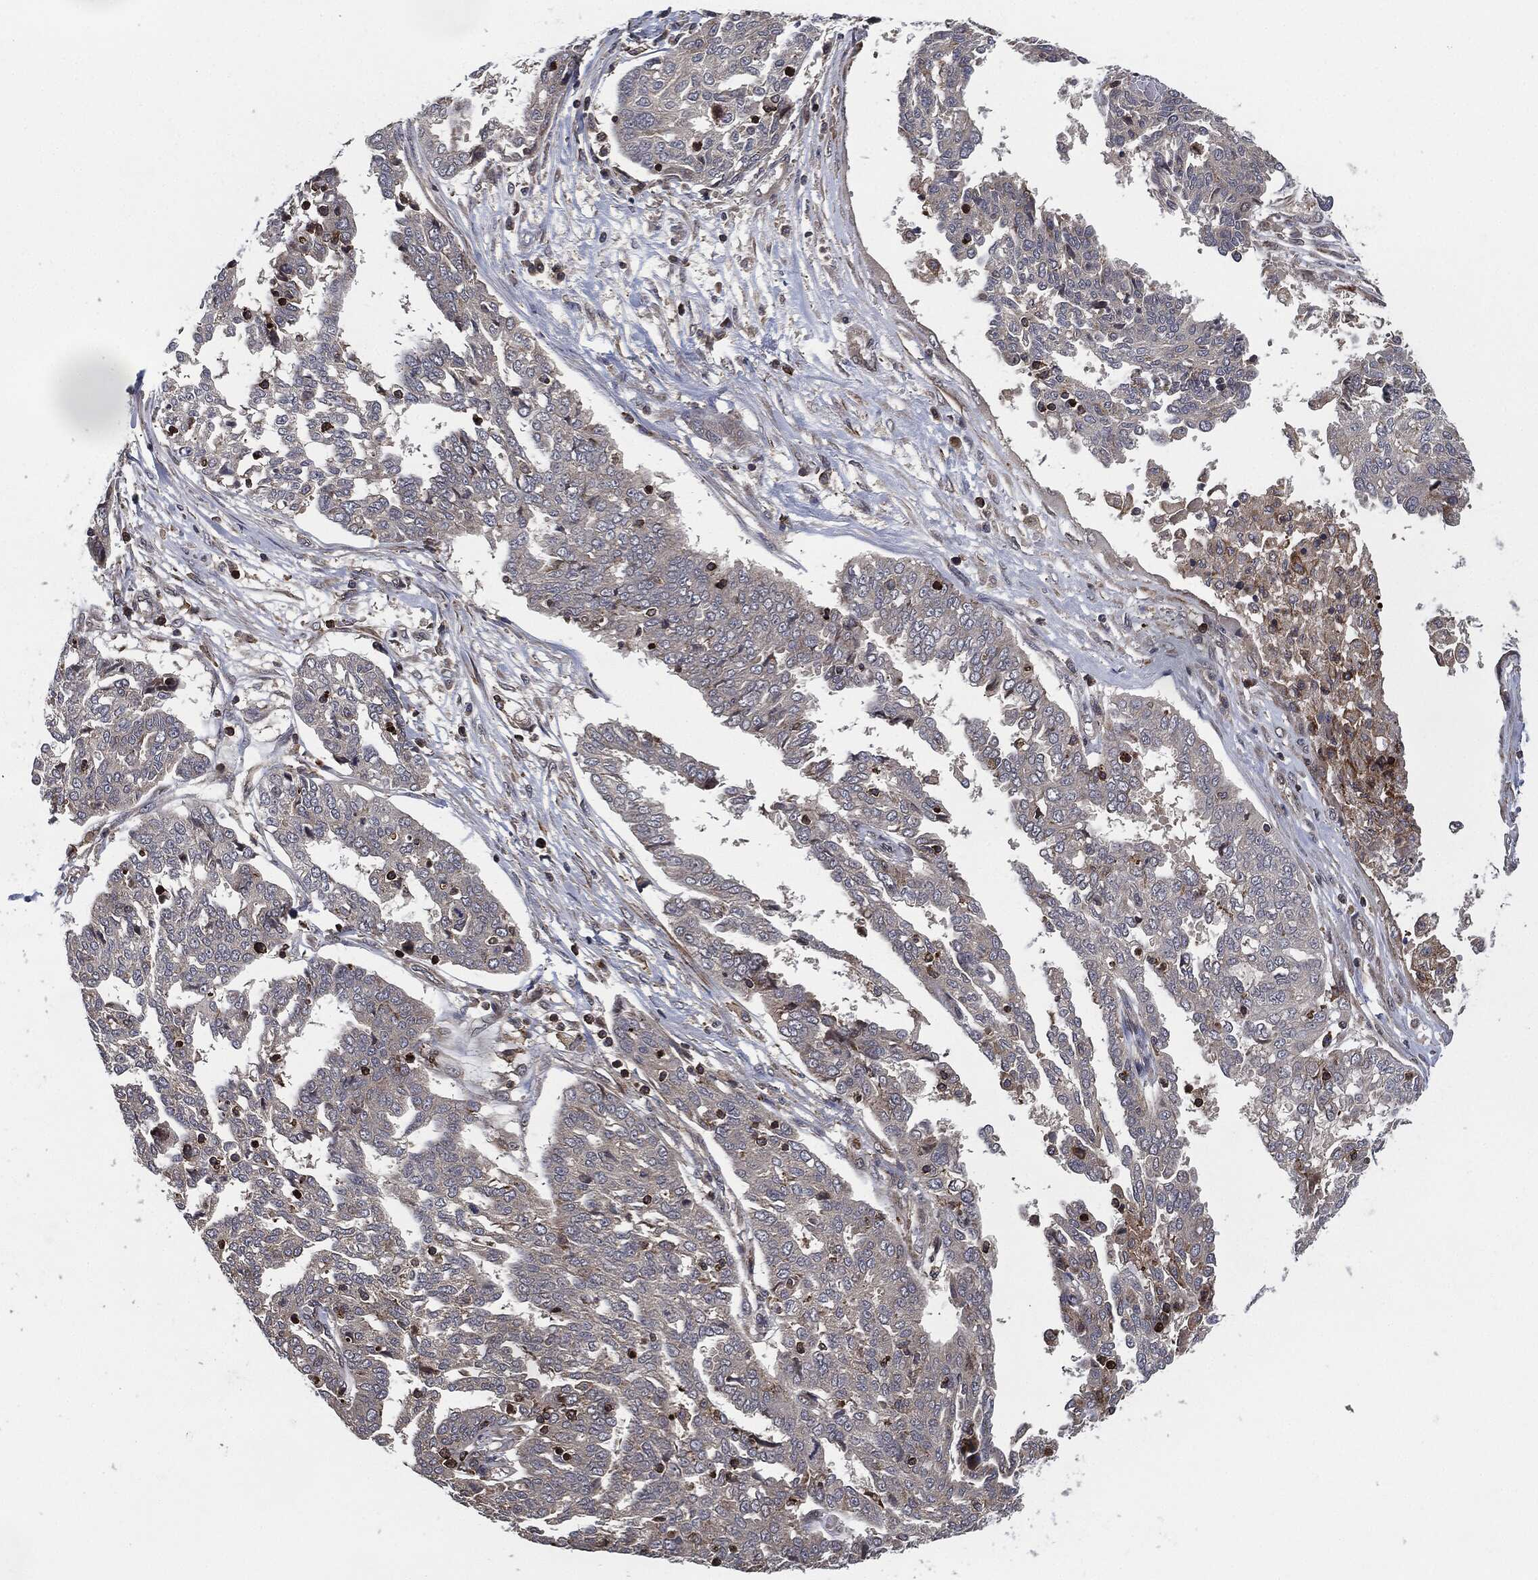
{"staining": {"intensity": "weak", "quantity": "<25%", "location": "cytoplasmic/membranous"}, "tissue": "ovarian cancer", "cell_type": "Tumor cells", "image_type": "cancer", "snomed": [{"axis": "morphology", "description": "Cystadenocarcinoma, serous, NOS"}, {"axis": "topography", "description": "Ovary"}], "caption": "A photomicrograph of human ovarian cancer is negative for staining in tumor cells. Nuclei are stained in blue.", "gene": "UBR1", "patient": {"sex": "female", "age": 67}}